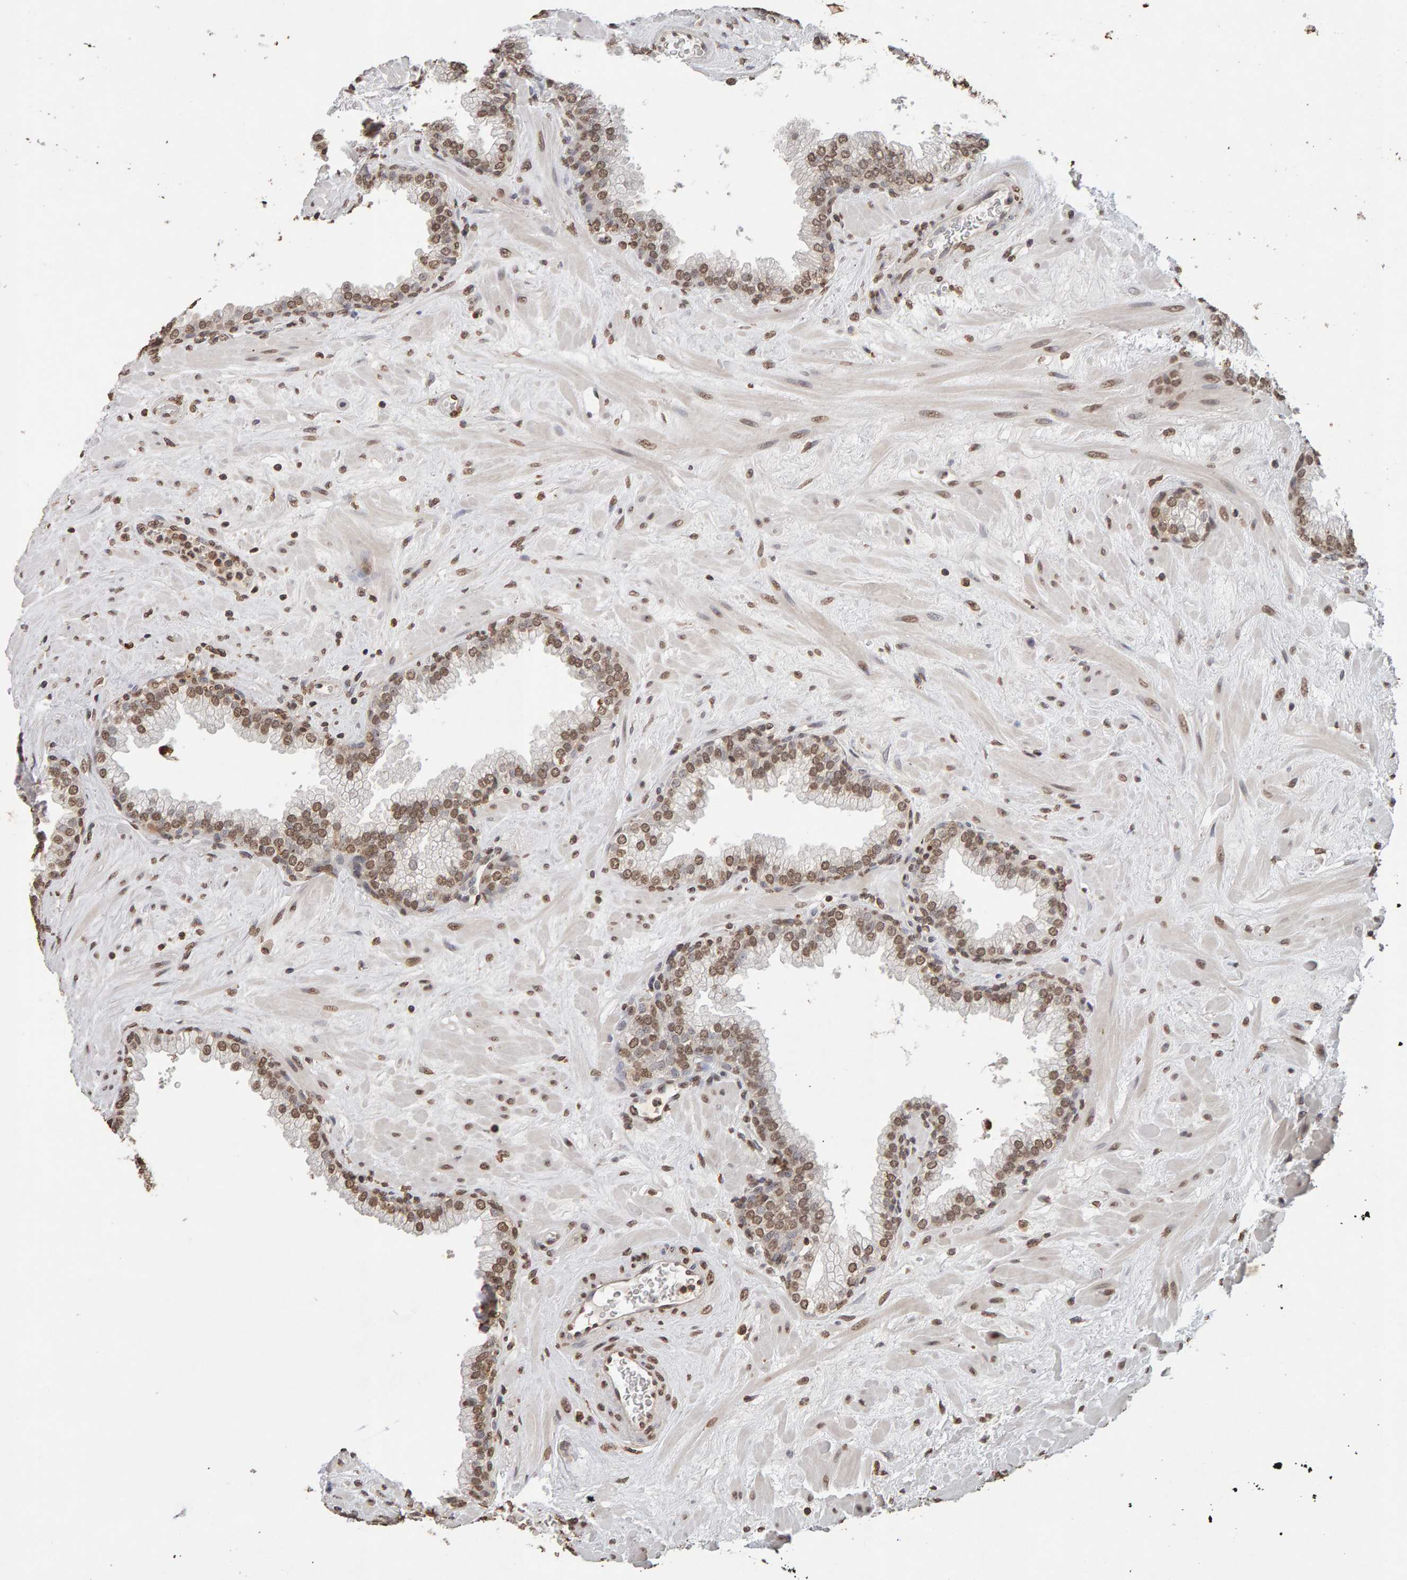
{"staining": {"intensity": "moderate", "quantity": ">75%", "location": "nuclear"}, "tissue": "prostate", "cell_type": "Glandular cells", "image_type": "normal", "snomed": [{"axis": "morphology", "description": "Normal tissue, NOS"}, {"axis": "morphology", "description": "Urothelial carcinoma, Low grade"}, {"axis": "topography", "description": "Urinary bladder"}, {"axis": "topography", "description": "Prostate"}], "caption": "Immunohistochemistry of unremarkable human prostate exhibits medium levels of moderate nuclear expression in about >75% of glandular cells.", "gene": "DNAJB5", "patient": {"sex": "male", "age": 60}}